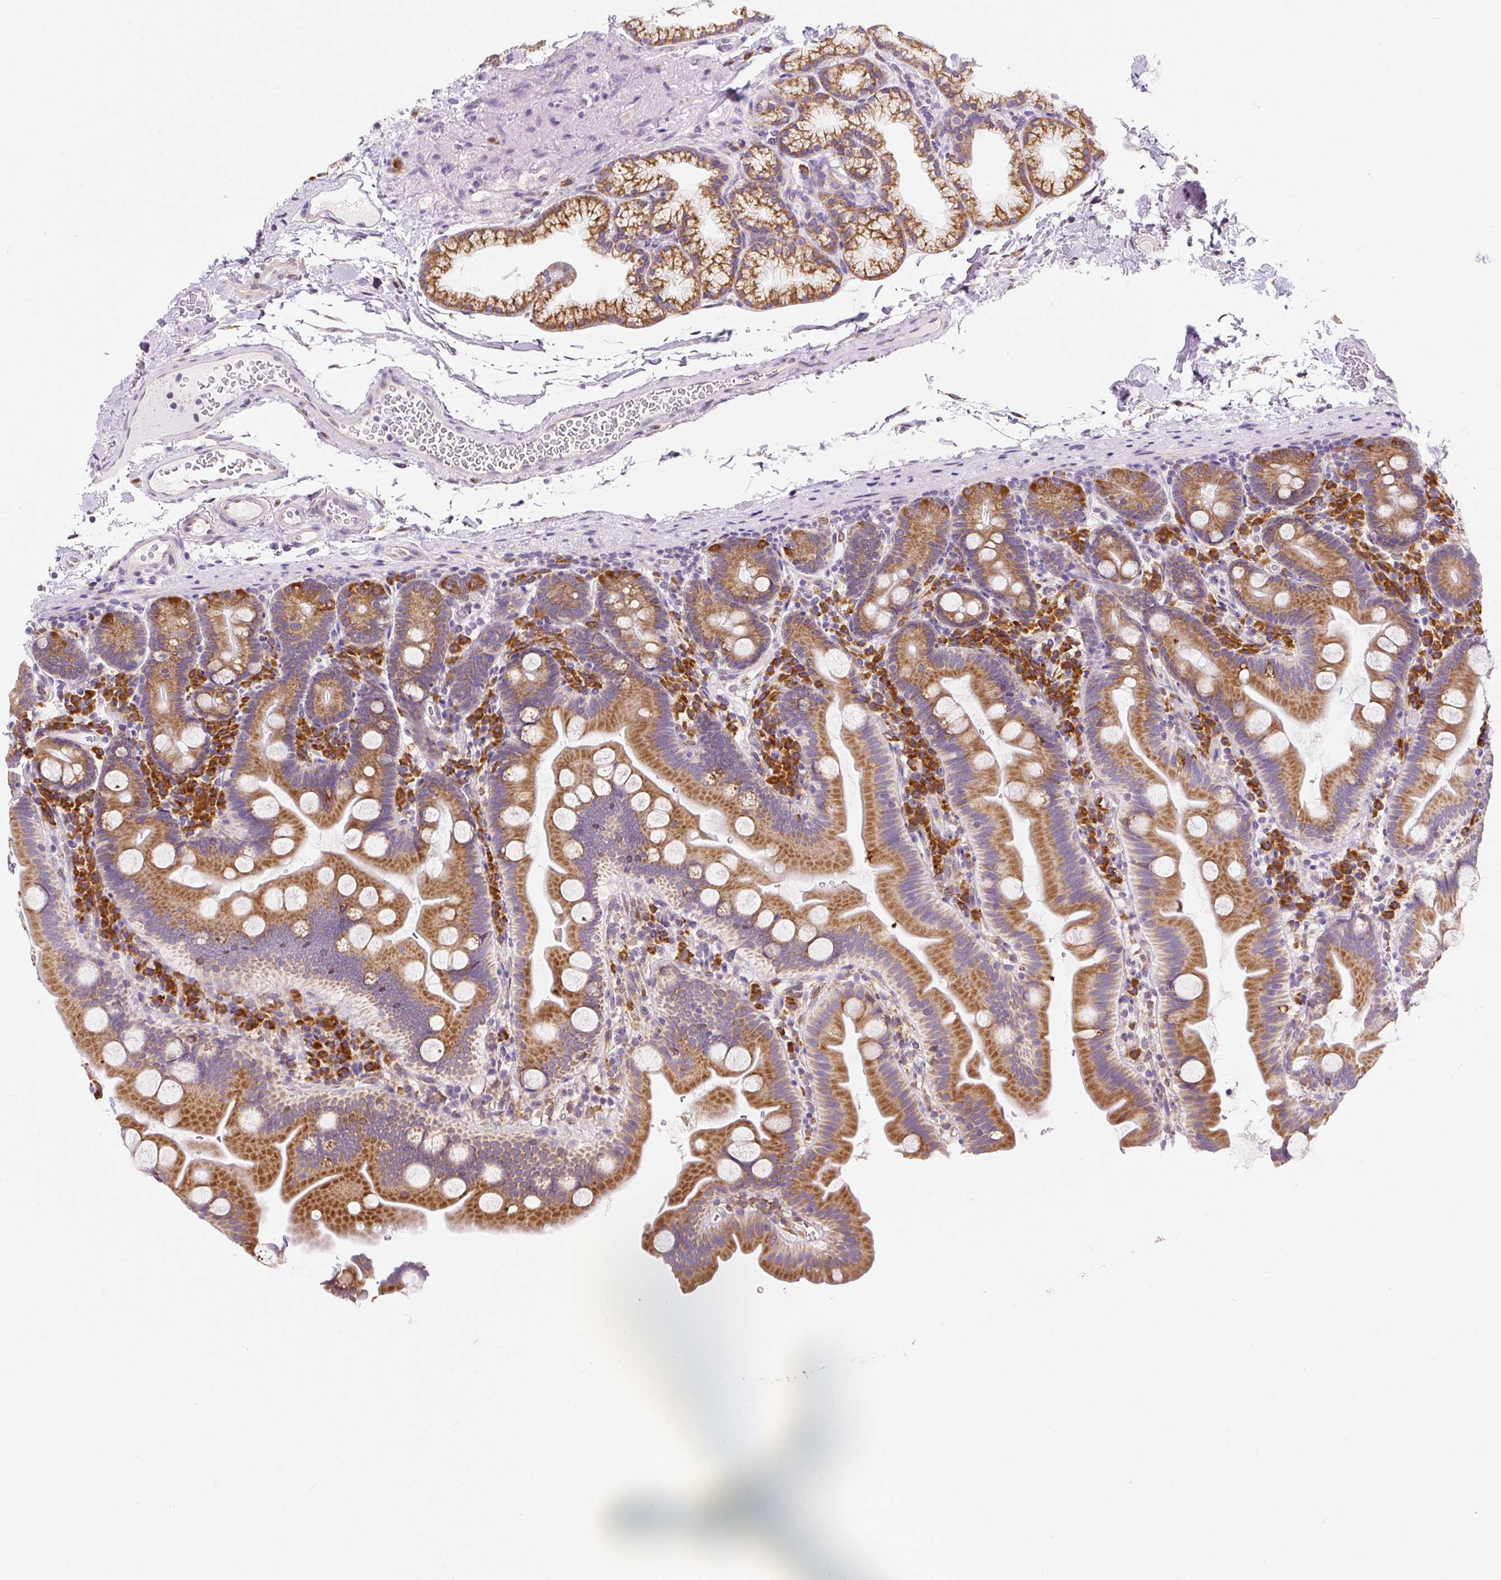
{"staining": {"intensity": "moderate", "quantity": ">75%", "location": "cytoplasmic/membranous"}, "tissue": "small intestine", "cell_type": "Glandular cells", "image_type": "normal", "snomed": [{"axis": "morphology", "description": "Normal tissue, NOS"}, {"axis": "topography", "description": "Small intestine"}], "caption": "Moderate cytoplasmic/membranous protein expression is seen in about >75% of glandular cells in small intestine.", "gene": "DDOST", "patient": {"sex": "female", "age": 68}}